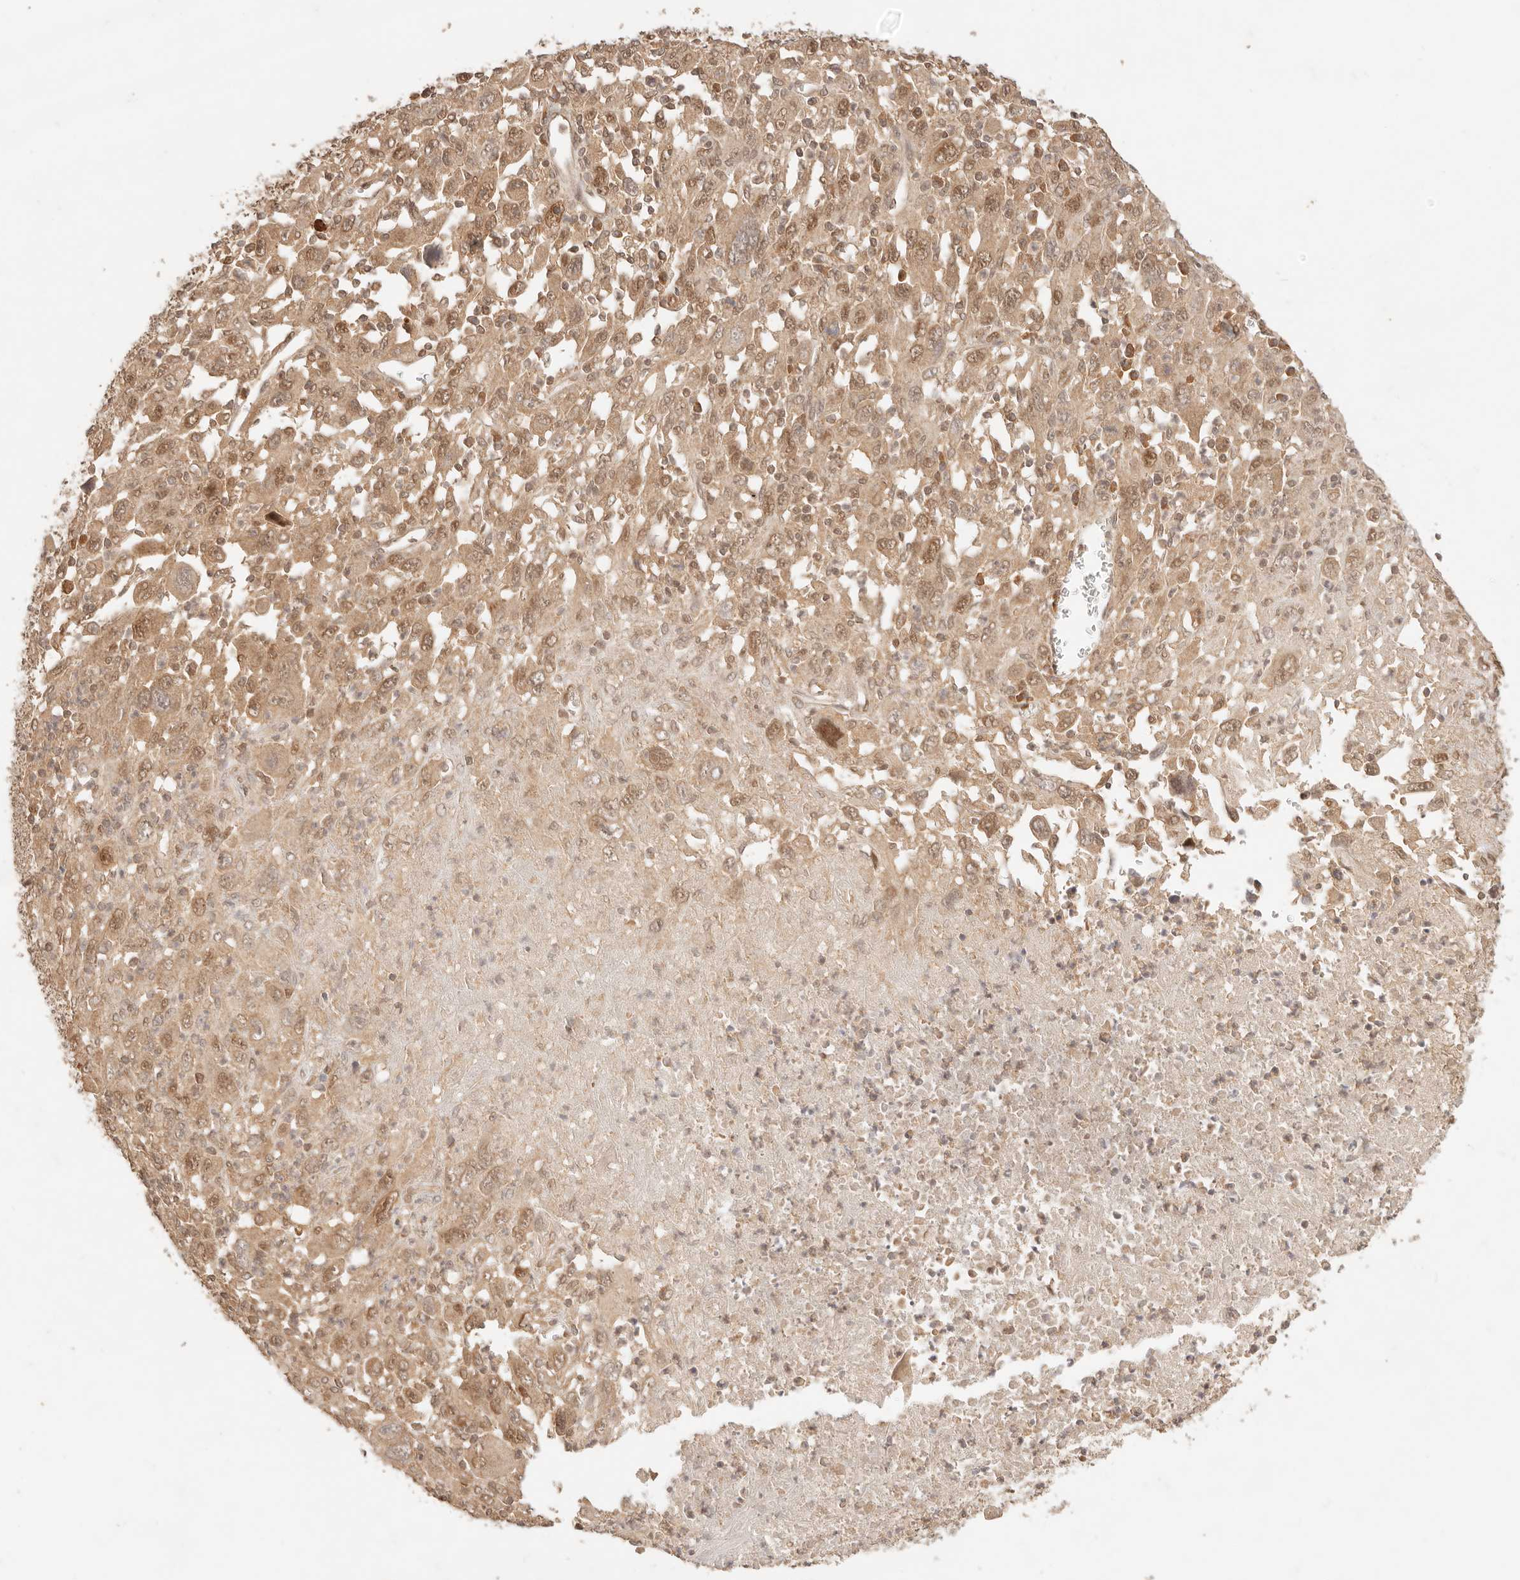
{"staining": {"intensity": "moderate", "quantity": ">75%", "location": "cytoplasmic/membranous,nuclear"}, "tissue": "melanoma", "cell_type": "Tumor cells", "image_type": "cancer", "snomed": [{"axis": "morphology", "description": "Malignant melanoma, Metastatic site"}, {"axis": "topography", "description": "Skin"}], "caption": "The photomicrograph demonstrates staining of melanoma, revealing moderate cytoplasmic/membranous and nuclear protein staining (brown color) within tumor cells. (DAB IHC, brown staining for protein, blue staining for nuclei).", "gene": "TRIM11", "patient": {"sex": "female", "age": 56}}